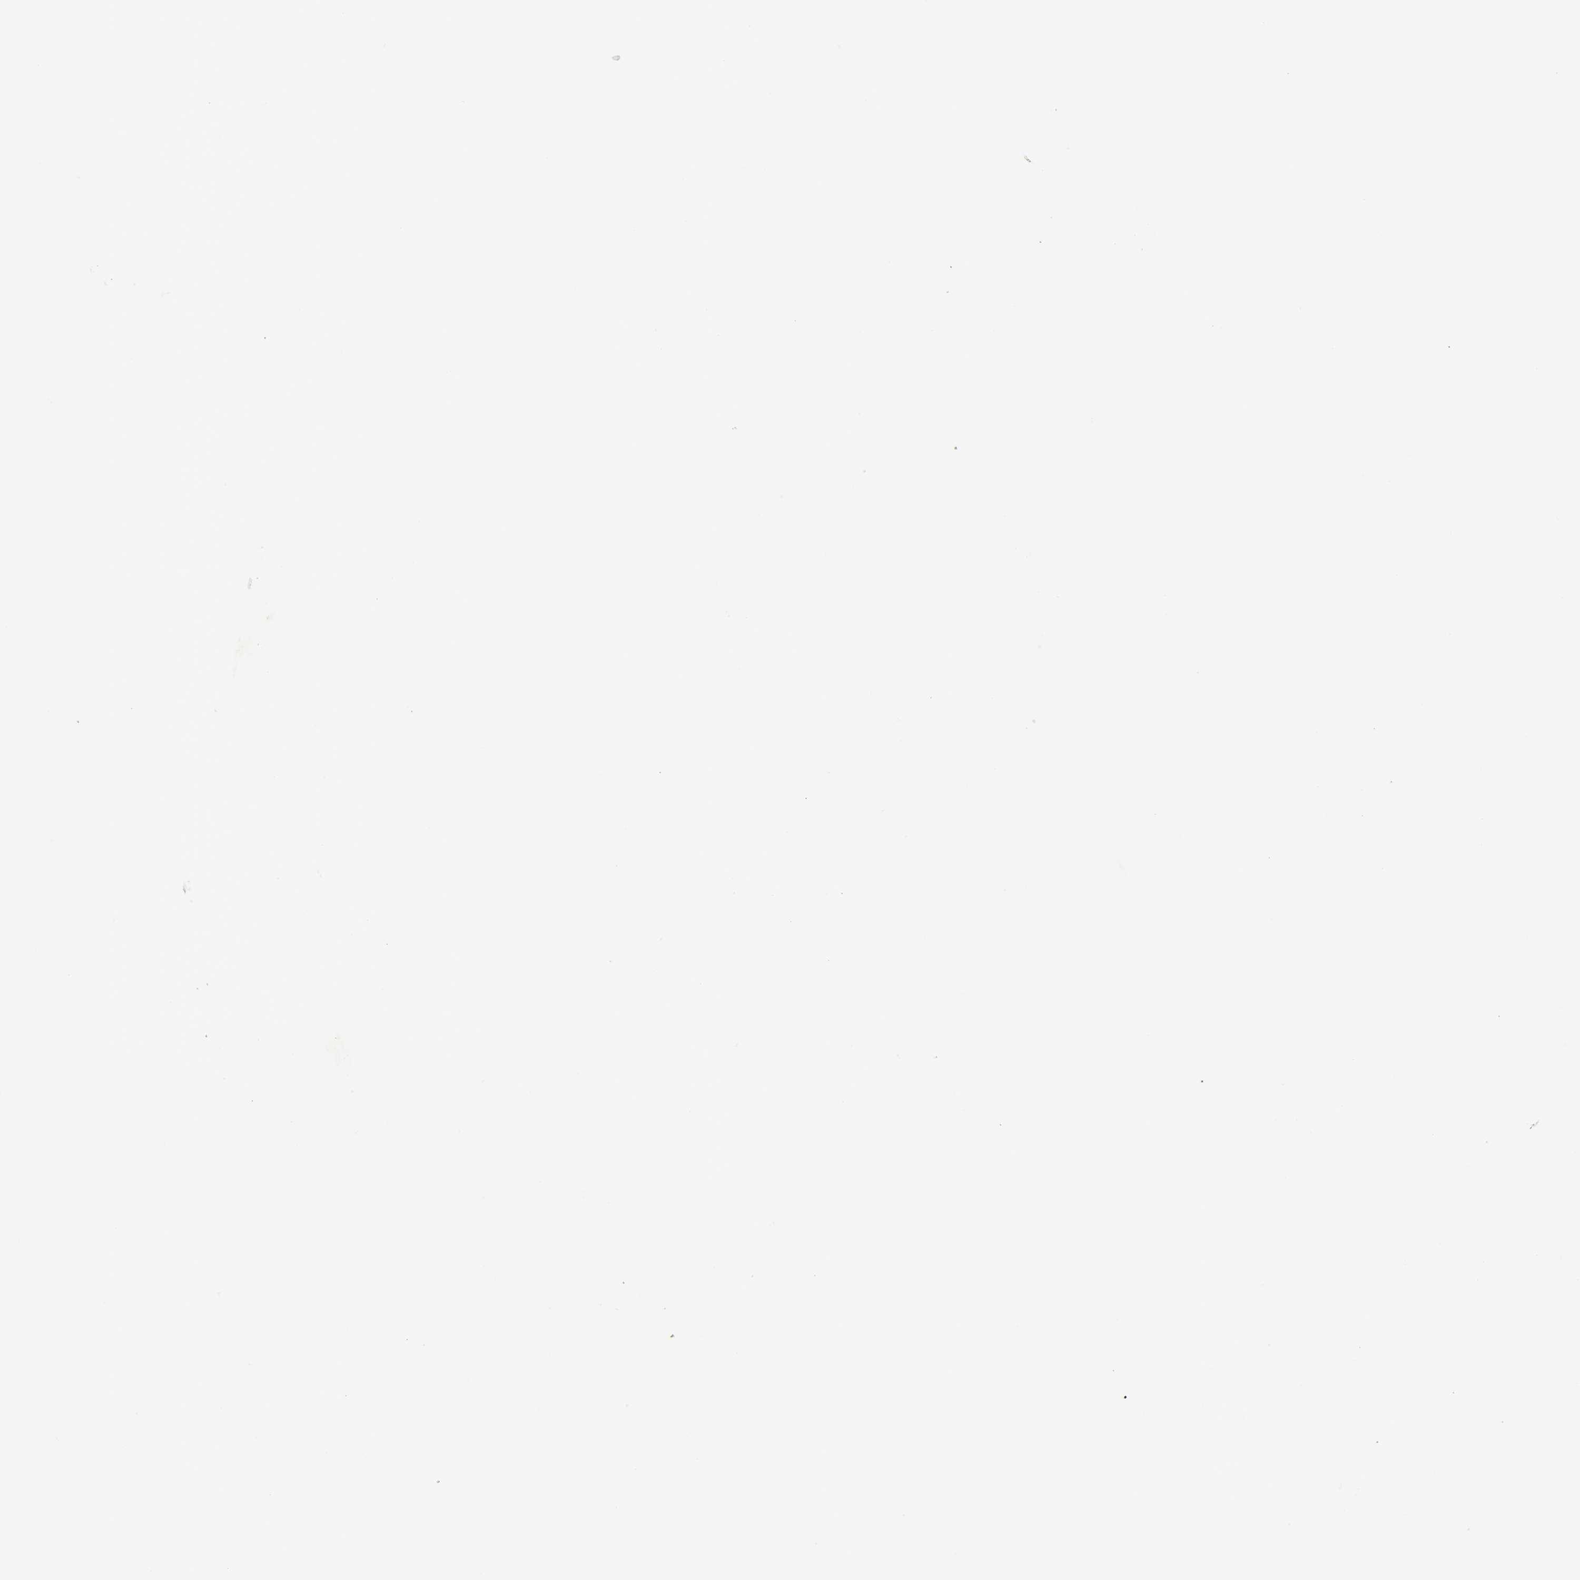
{"staining": {"intensity": "moderate", "quantity": ">75%", "location": "cytoplasmic/membranous"}, "tissue": "cervix", "cell_type": "Glandular cells", "image_type": "normal", "snomed": [{"axis": "morphology", "description": "Normal tissue, NOS"}, {"axis": "topography", "description": "Cervix"}], "caption": "This histopathology image shows immunohistochemistry (IHC) staining of normal human cervix, with medium moderate cytoplasmic/membranous staining in approximately >75% of glandular cells.", "gene": "NNT", "patient": {"sex": "female", "age": 46}}